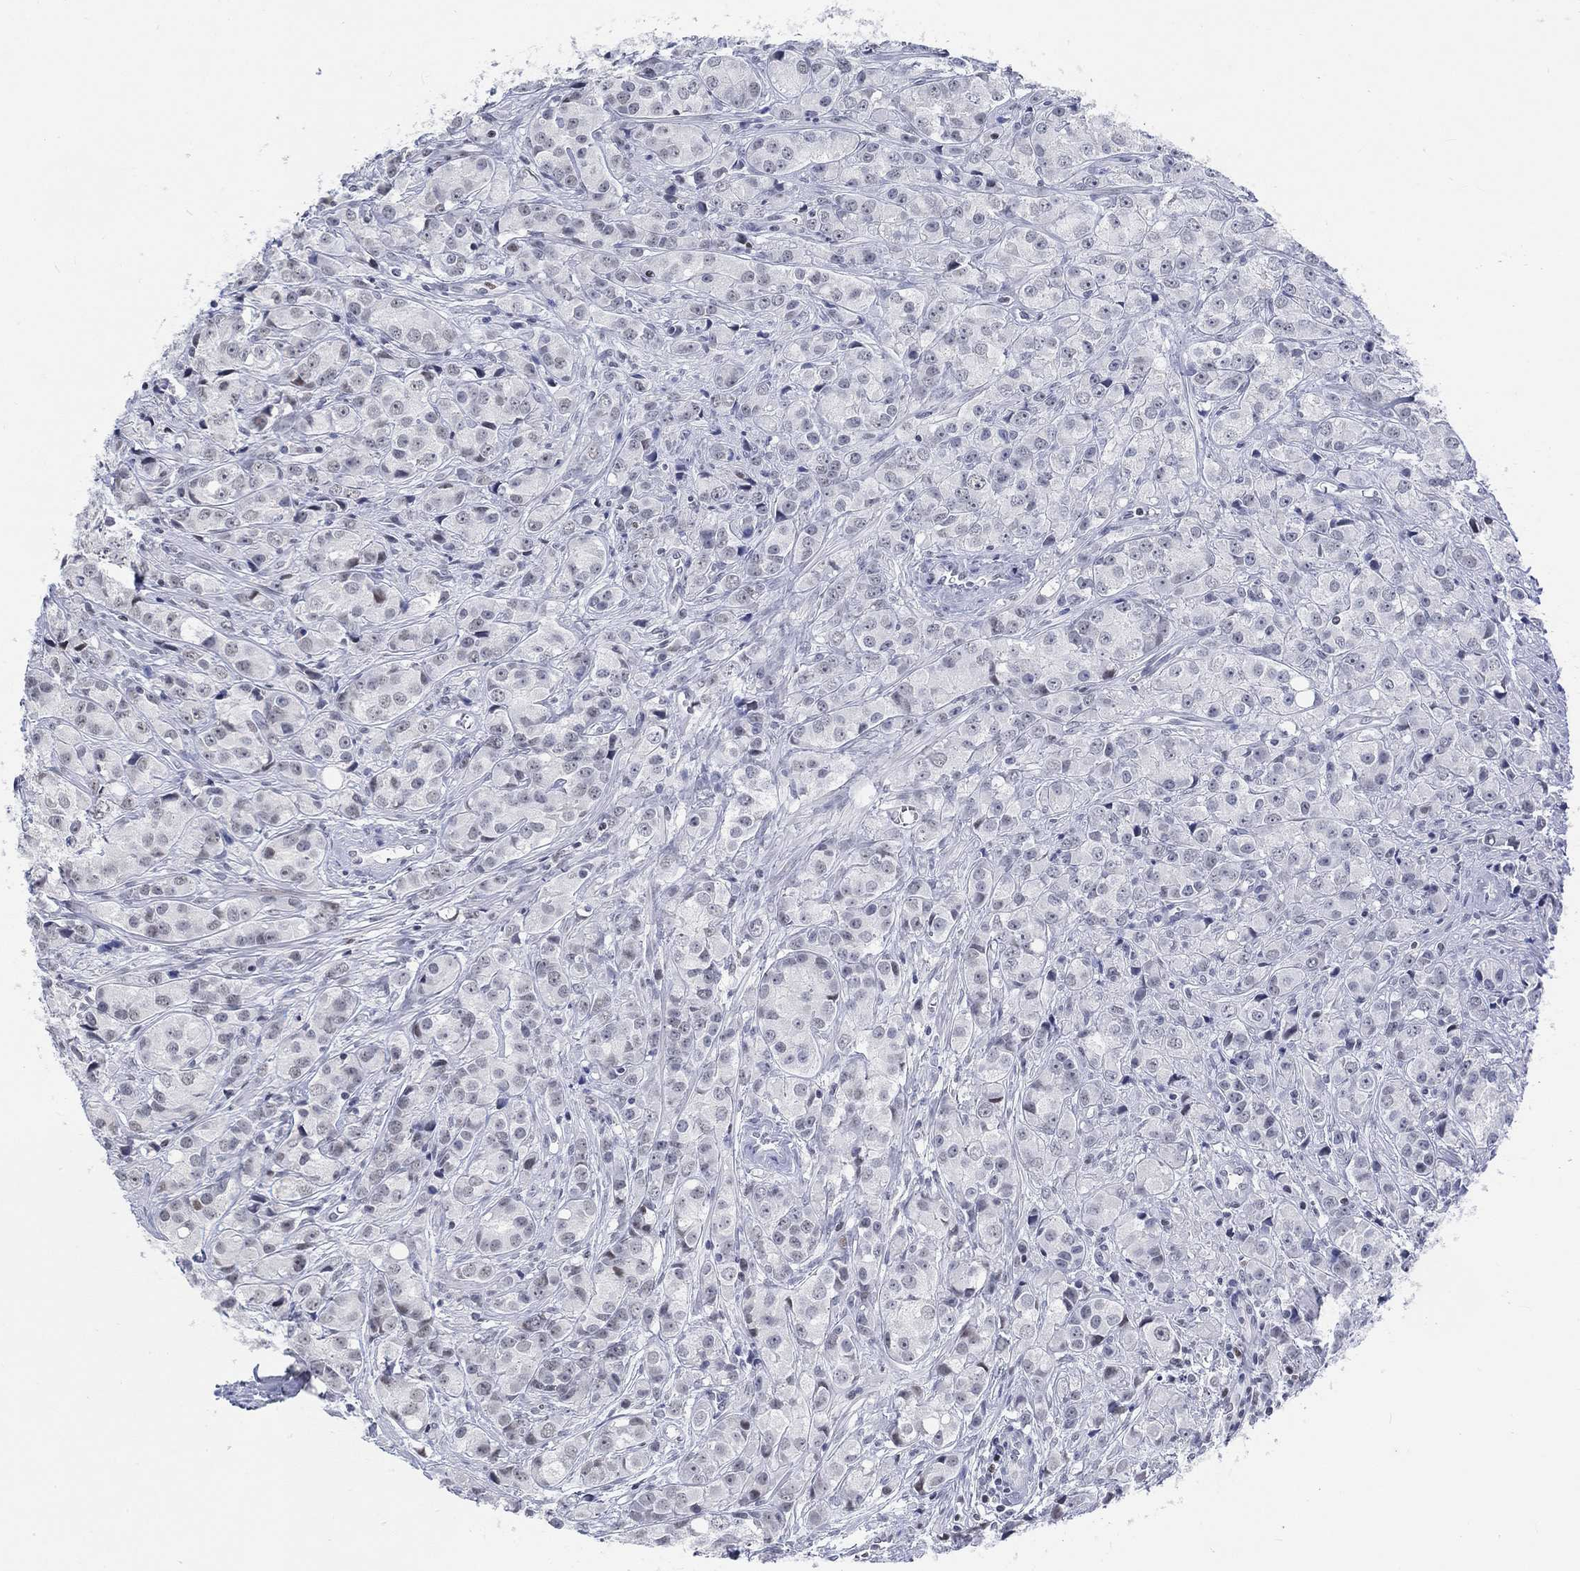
{"staining": {"intensity": "negative", "quantity": "none", "location": "none"}, "tissue": "prostate cancer", "cell_type": "Tumor cells", "image_type": "cancer", "snomed": [{"axis": "morphology", "description": "Adenocarcinoma, Medium grade"}, {"axis": "topography", "description": "Prostate"}], "caption": "This photomicrograph is of adenocarcinoma (medium-grade) (prostate) stained with immunohistochemistry to label a protein in brown with the nuclei are counter-stained blue. There is no expression in tumor cells.", "gene": "KCNH8", "patient": {"sex": "male", "age": 74}}